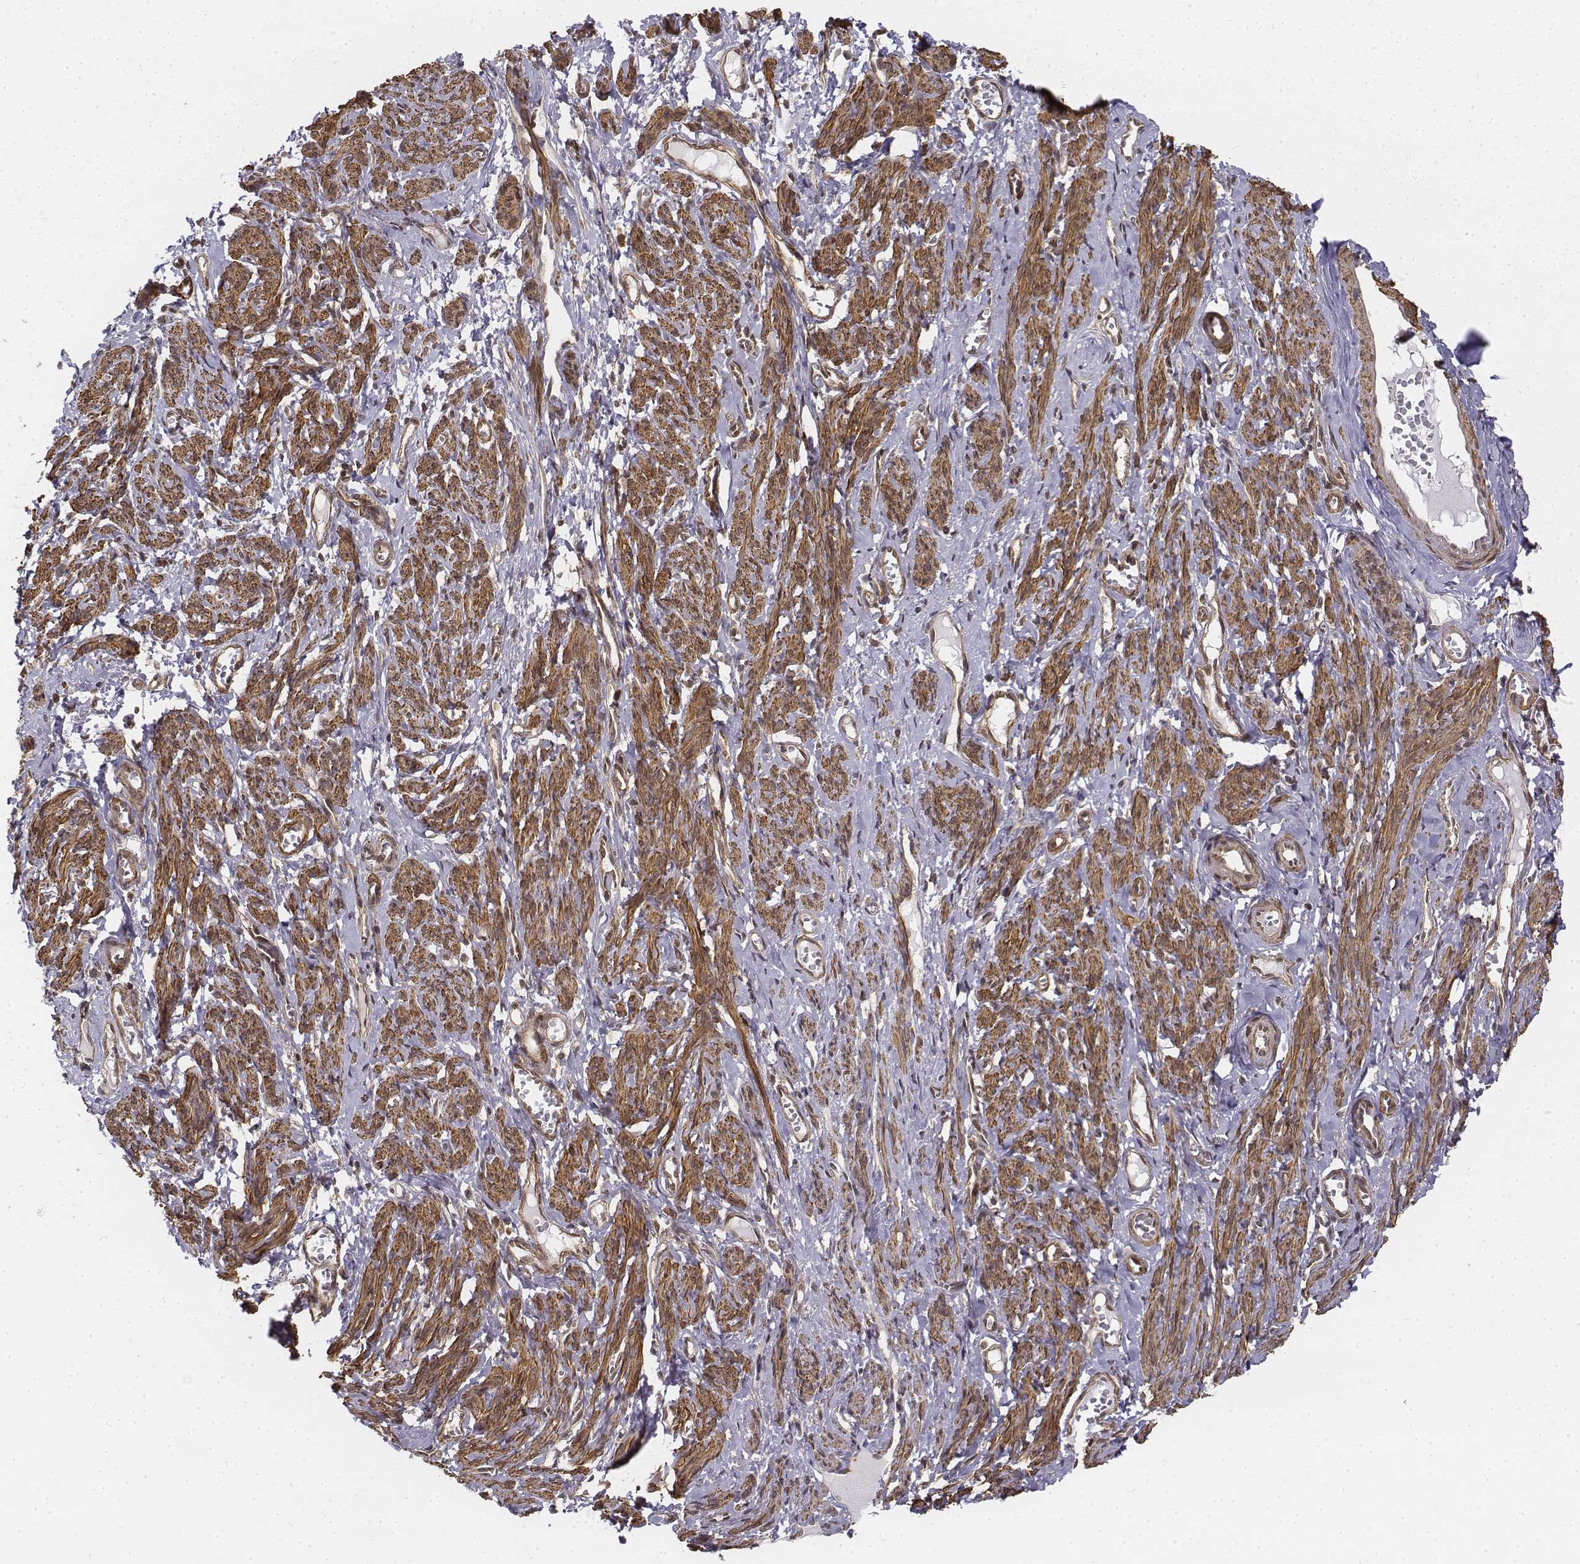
{"staining": {"intensity": "moderate", "quantity": ">75%", "location": "cytoplasmic/membranous"}, "tissue": "smooth muscle", "cell_type": "Smooth muscle cells", "image_type": "normal", "snomed": [{"axis": "morphology", "description": "Normal tissue, NOS"}, {"axis": "topography", "description": "Smooth muscle"}], "caption": "Immunohistochemical staining of benign human smooth muscle shows moderate cytoplasmic/membranous protein expression in about >75% of smooth muscle cells.", "gene": "ZFYVE19", "patient": {"sex": "female", "age": 65}}